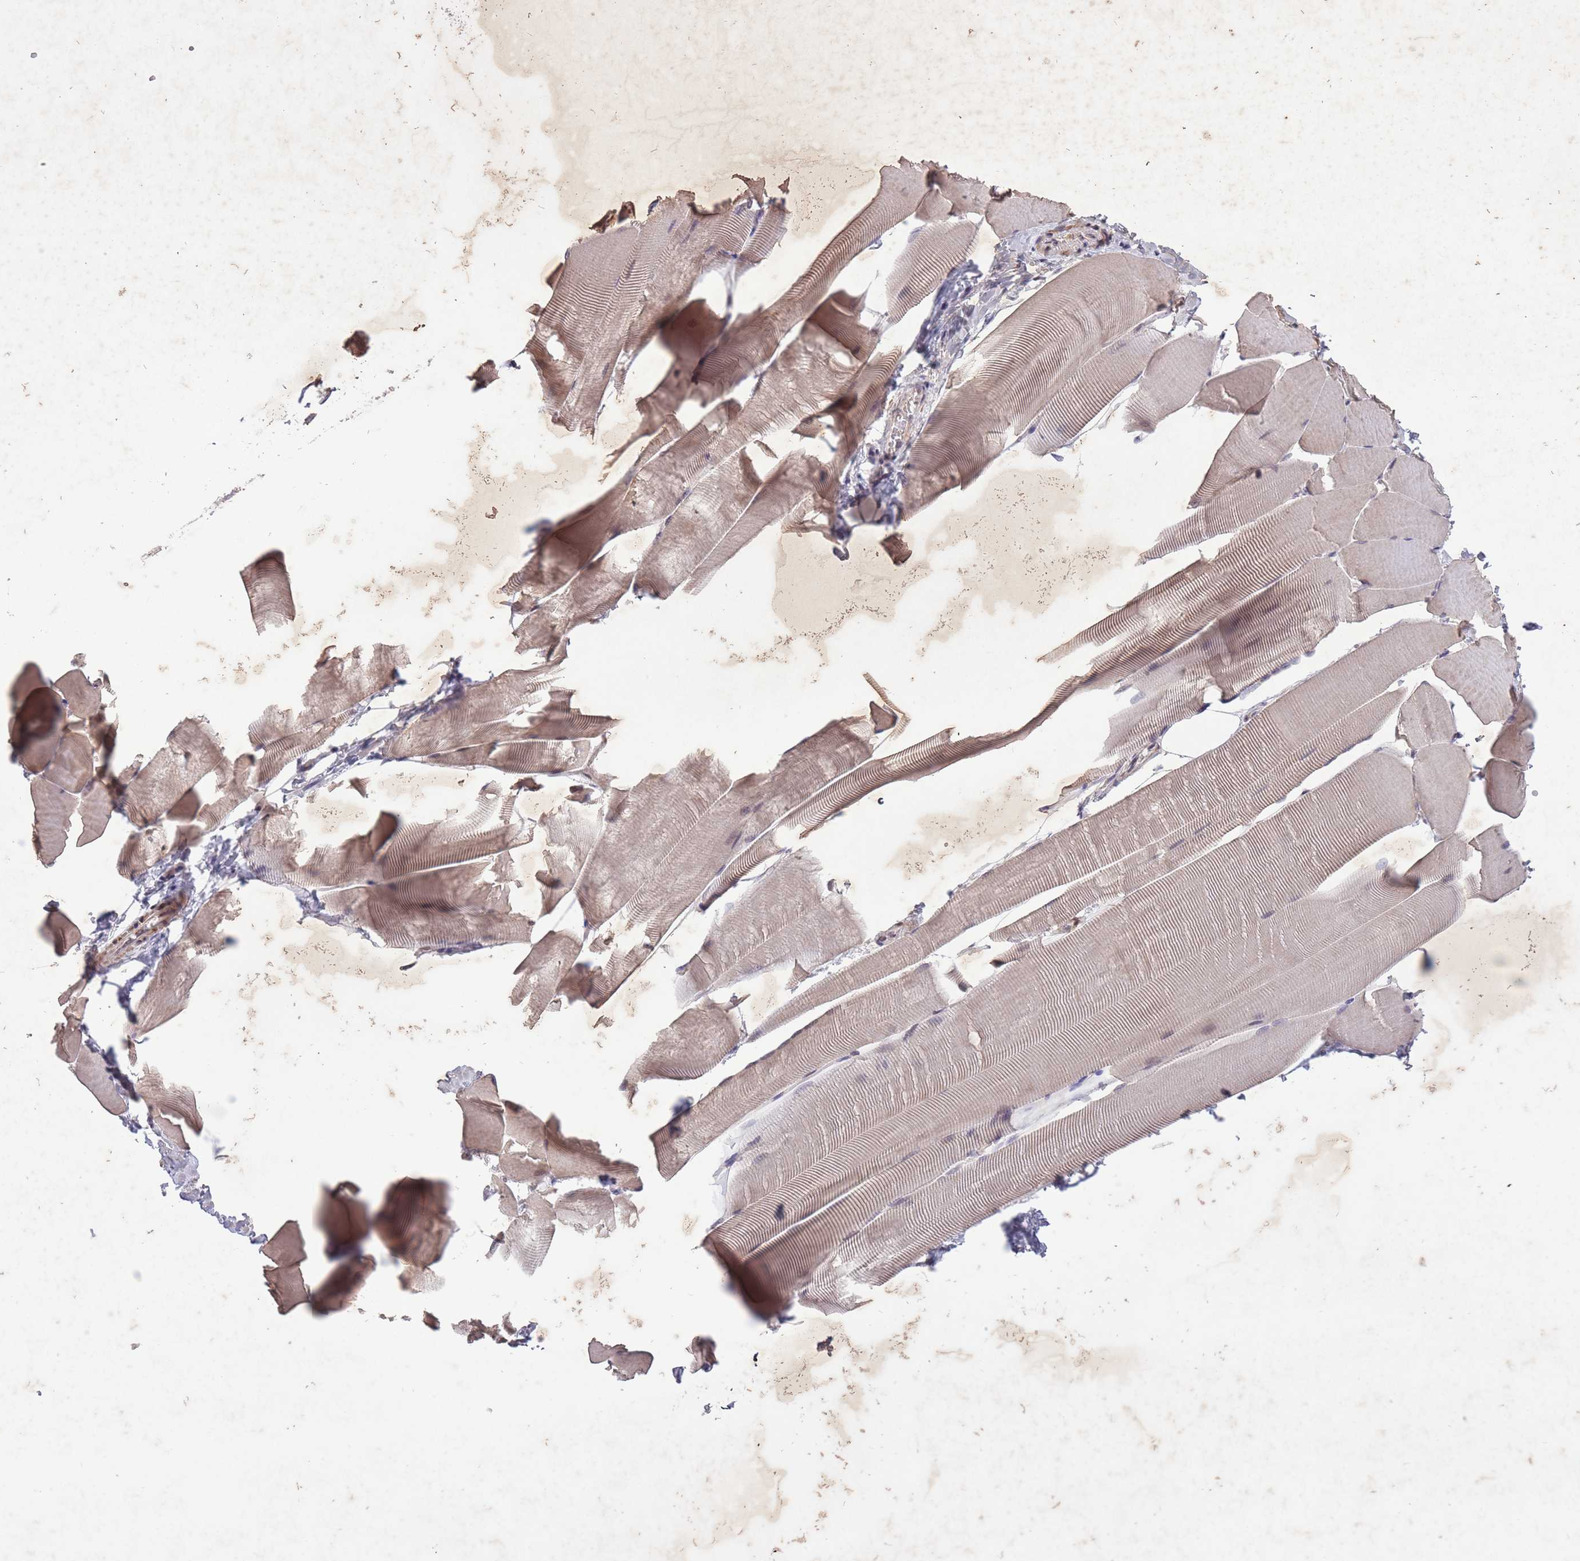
{"staining": {"intensity": "weak", "quantity": "25%-75%", "location": "cytoplasmic/membranous"}, "tissue": "skeletal muscle", "cell_type": "Myocytes", "image_type": "normal", "snomed": [{"axis": "morphology", "description": "Normal tissue, NOS"}, {"axis": "topography", "description": "Skeletal muscle"}], "caption": "A micrograph showing weak cytoplasmic/membranous staining in approximately 25%-75% of myocytes in benign skeletal muscle, as visualized by brown immunohistochemical staining.", "gene": "CBX6", "patient": {"sex": "male", "age": 25}}